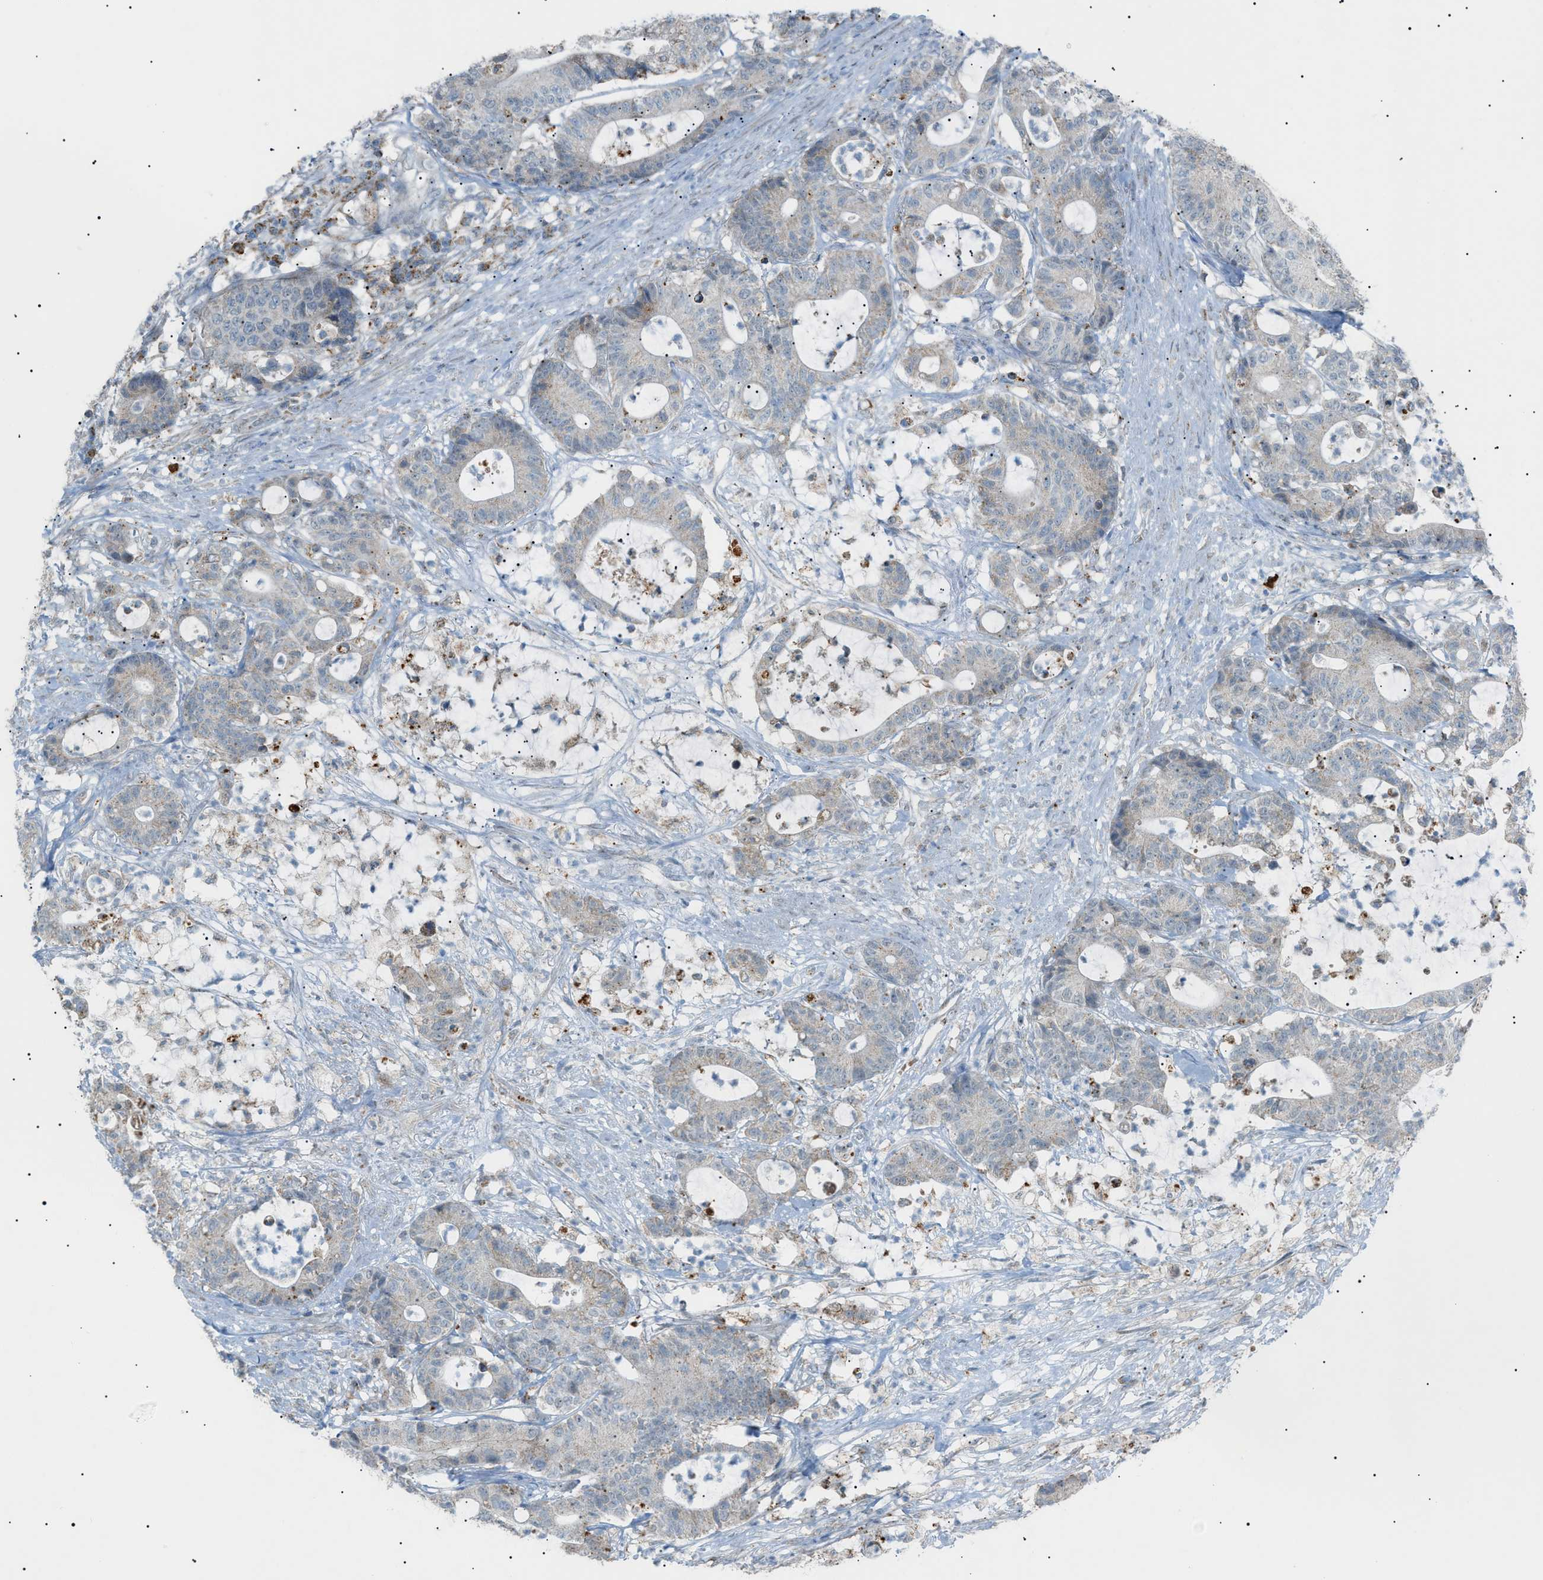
{"staining": {"intensity": "negative", "quantity": "none", "location": "none"}, "tissue": "colorectal cancer", "cell_type": "Tumor cells", "image_type": "cancer", "snomed": [{"axis": "morphology", "description": "Adenocarcinoma, NOS"}, {"axis": "topography", "description": "Colon"}], "caption": "DAB immunohistochemical staining of colorectal adenocarcinoma shows no significant expression in tumor cells. (Immunohistochemistry (ihc), brightfield microscopy, high magnification).", "gene": "ZNF516", "patient": {"sex": "female", "age": 84}}